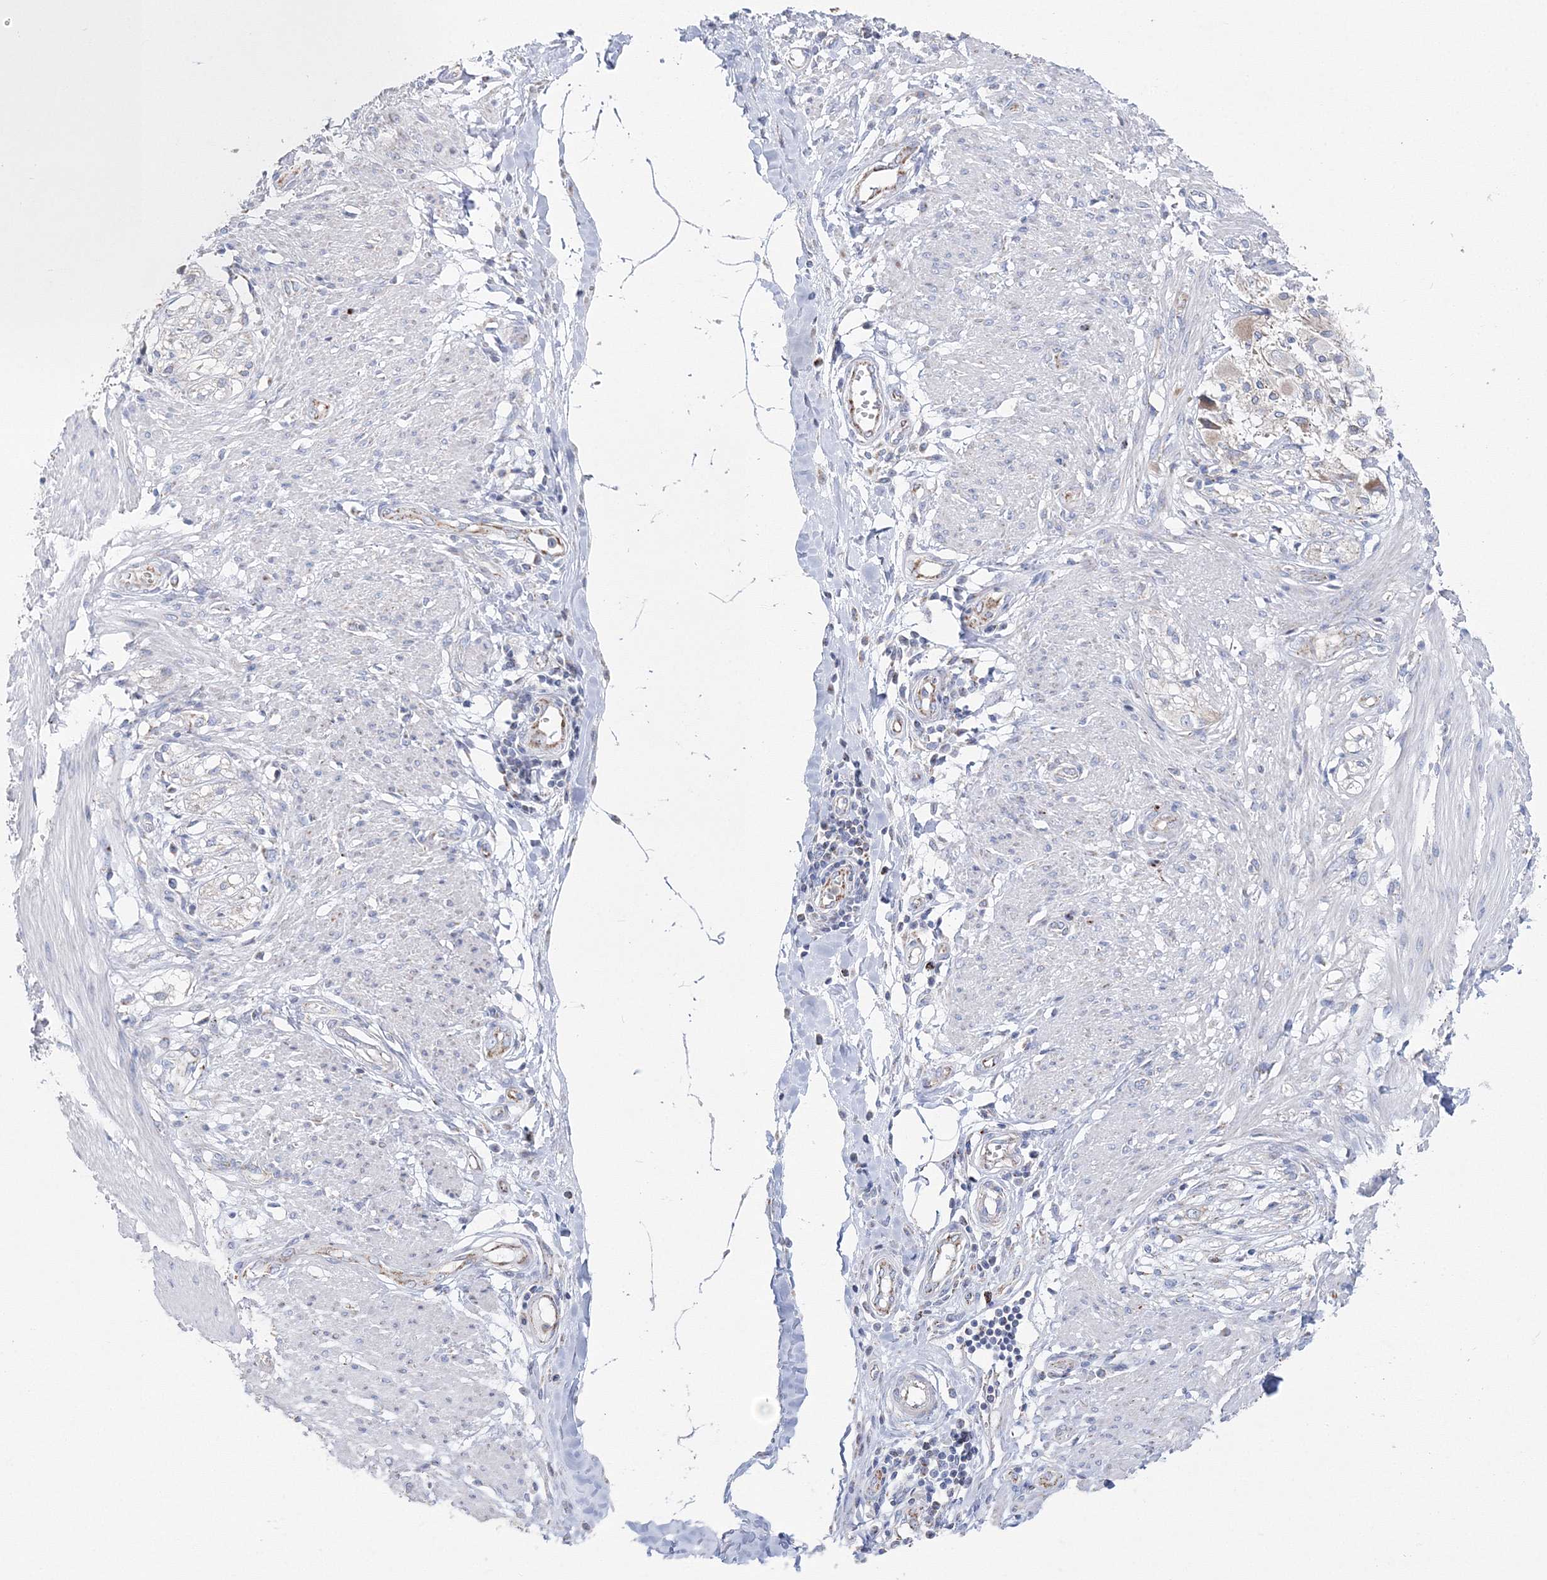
{"staining": {"intensity": "negative", "quantity": "none", "location": "none"}, "tissue": "smooth muscle", "cell_type": "Smooth muscle cells", "image_type": "normal", "snomed": [{"axis": "morphology", "description": "Normal tissue, NOS"}, {"axis": "morphology", "description": "Adenocarcinoma, NOS"}, {"axis": "topography", "description": "Colon"}, {"axis": "topography", "description": "Peripheral nerve tissue"}], "caption": "Immunohistochemistry of normal human smooth muscle demonstrates no staining in smooth muscle cells.", "gene": "HIBCH", "patient": {"sex": "male", "age": 14}}